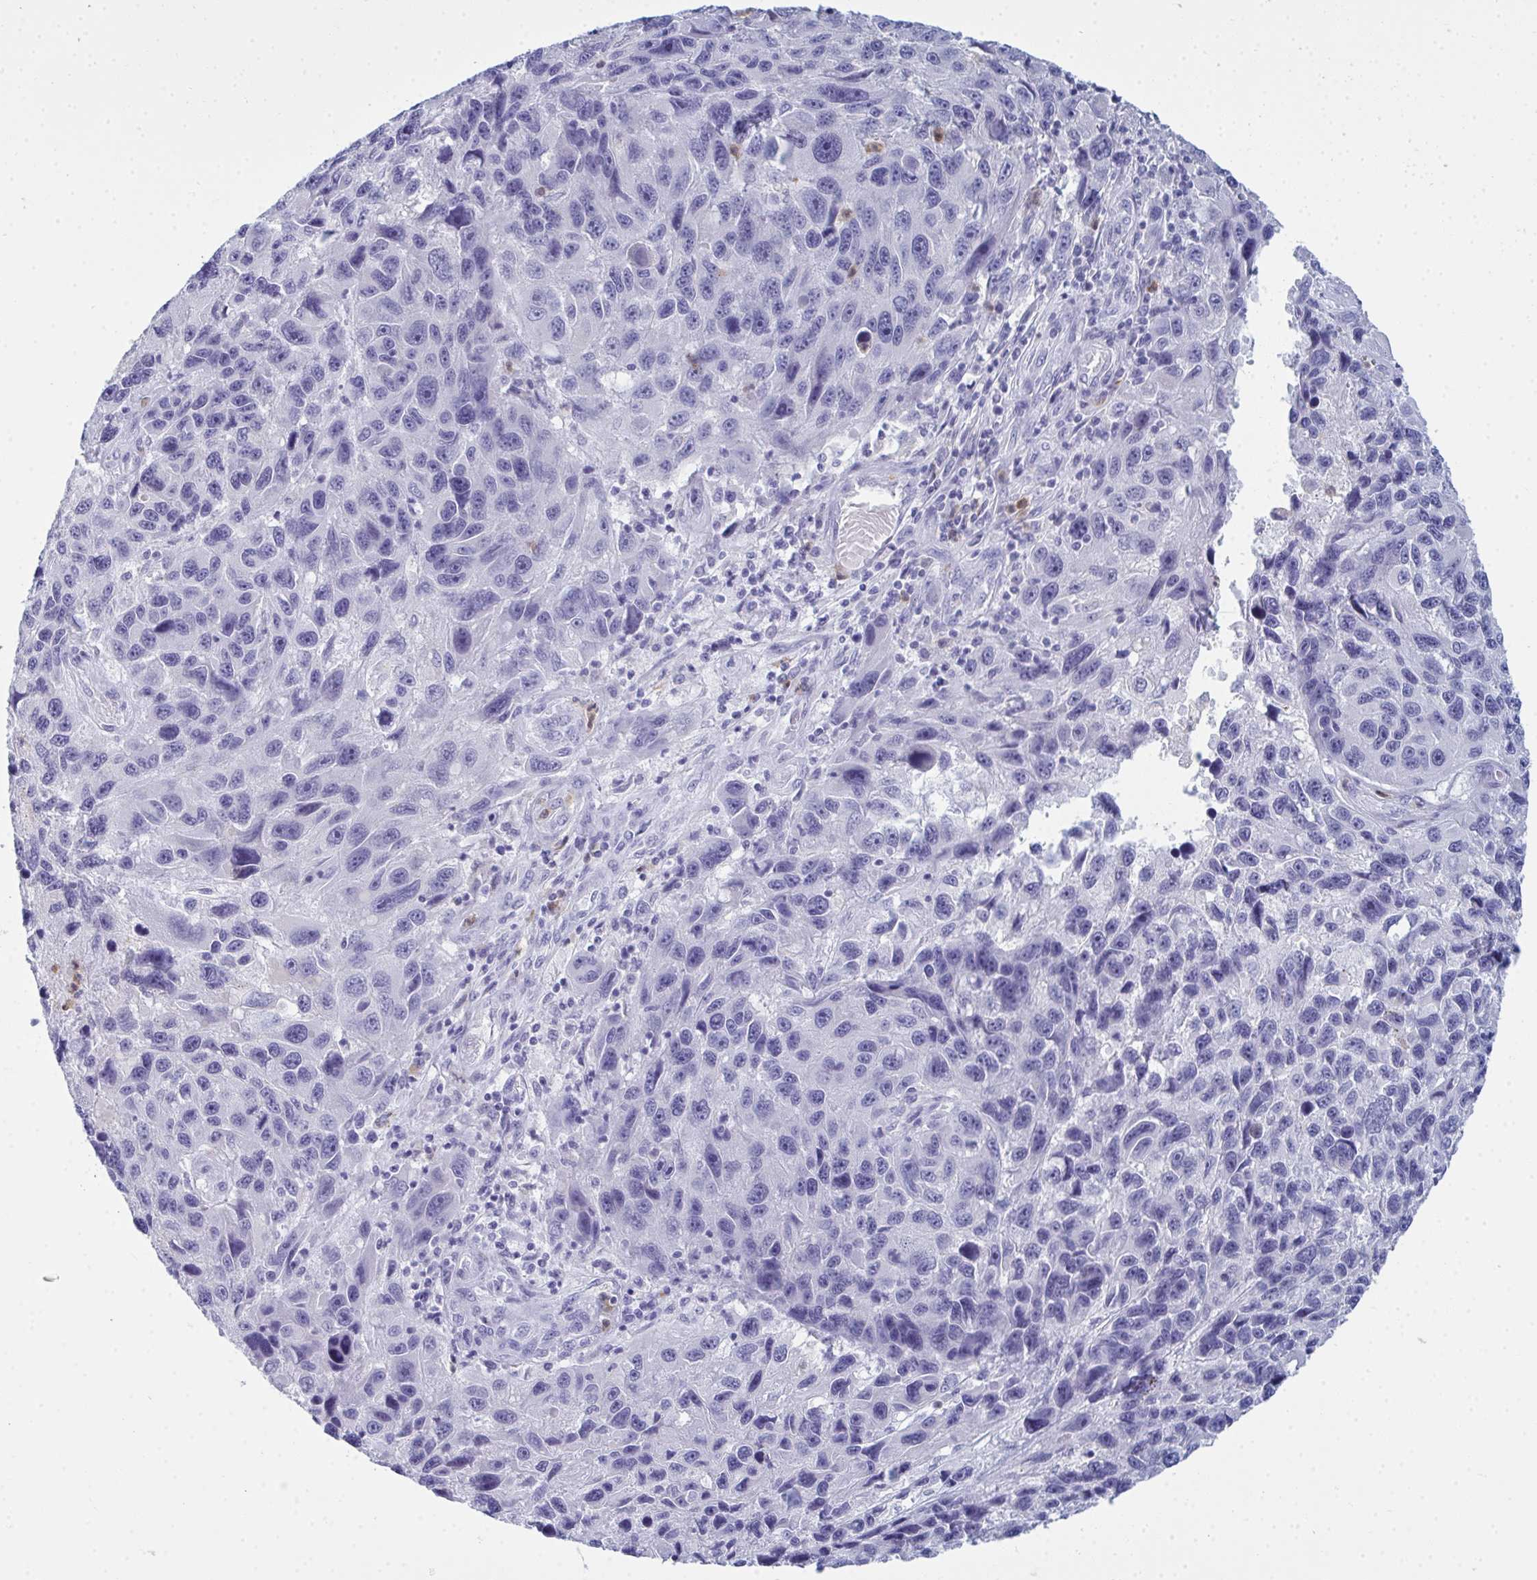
{"staining": {"intensity": "negative", "quantity": "none", "location": "none"}, "tissue": "melanoma", "cell_type": "Tumor cells", "image_type": "cancer", "snomed": [{"axis": "morphology", "description": "Malignant melanoma, NOS"}, {"axis": "topography", "description": "Skin"}], "caption": "The histopathology image displays no staining of tumor cells in melanoma. Nuclei are stained in blue.", "gene": "SERPINB10", "patient": {"sex": "male", "age": 53}}